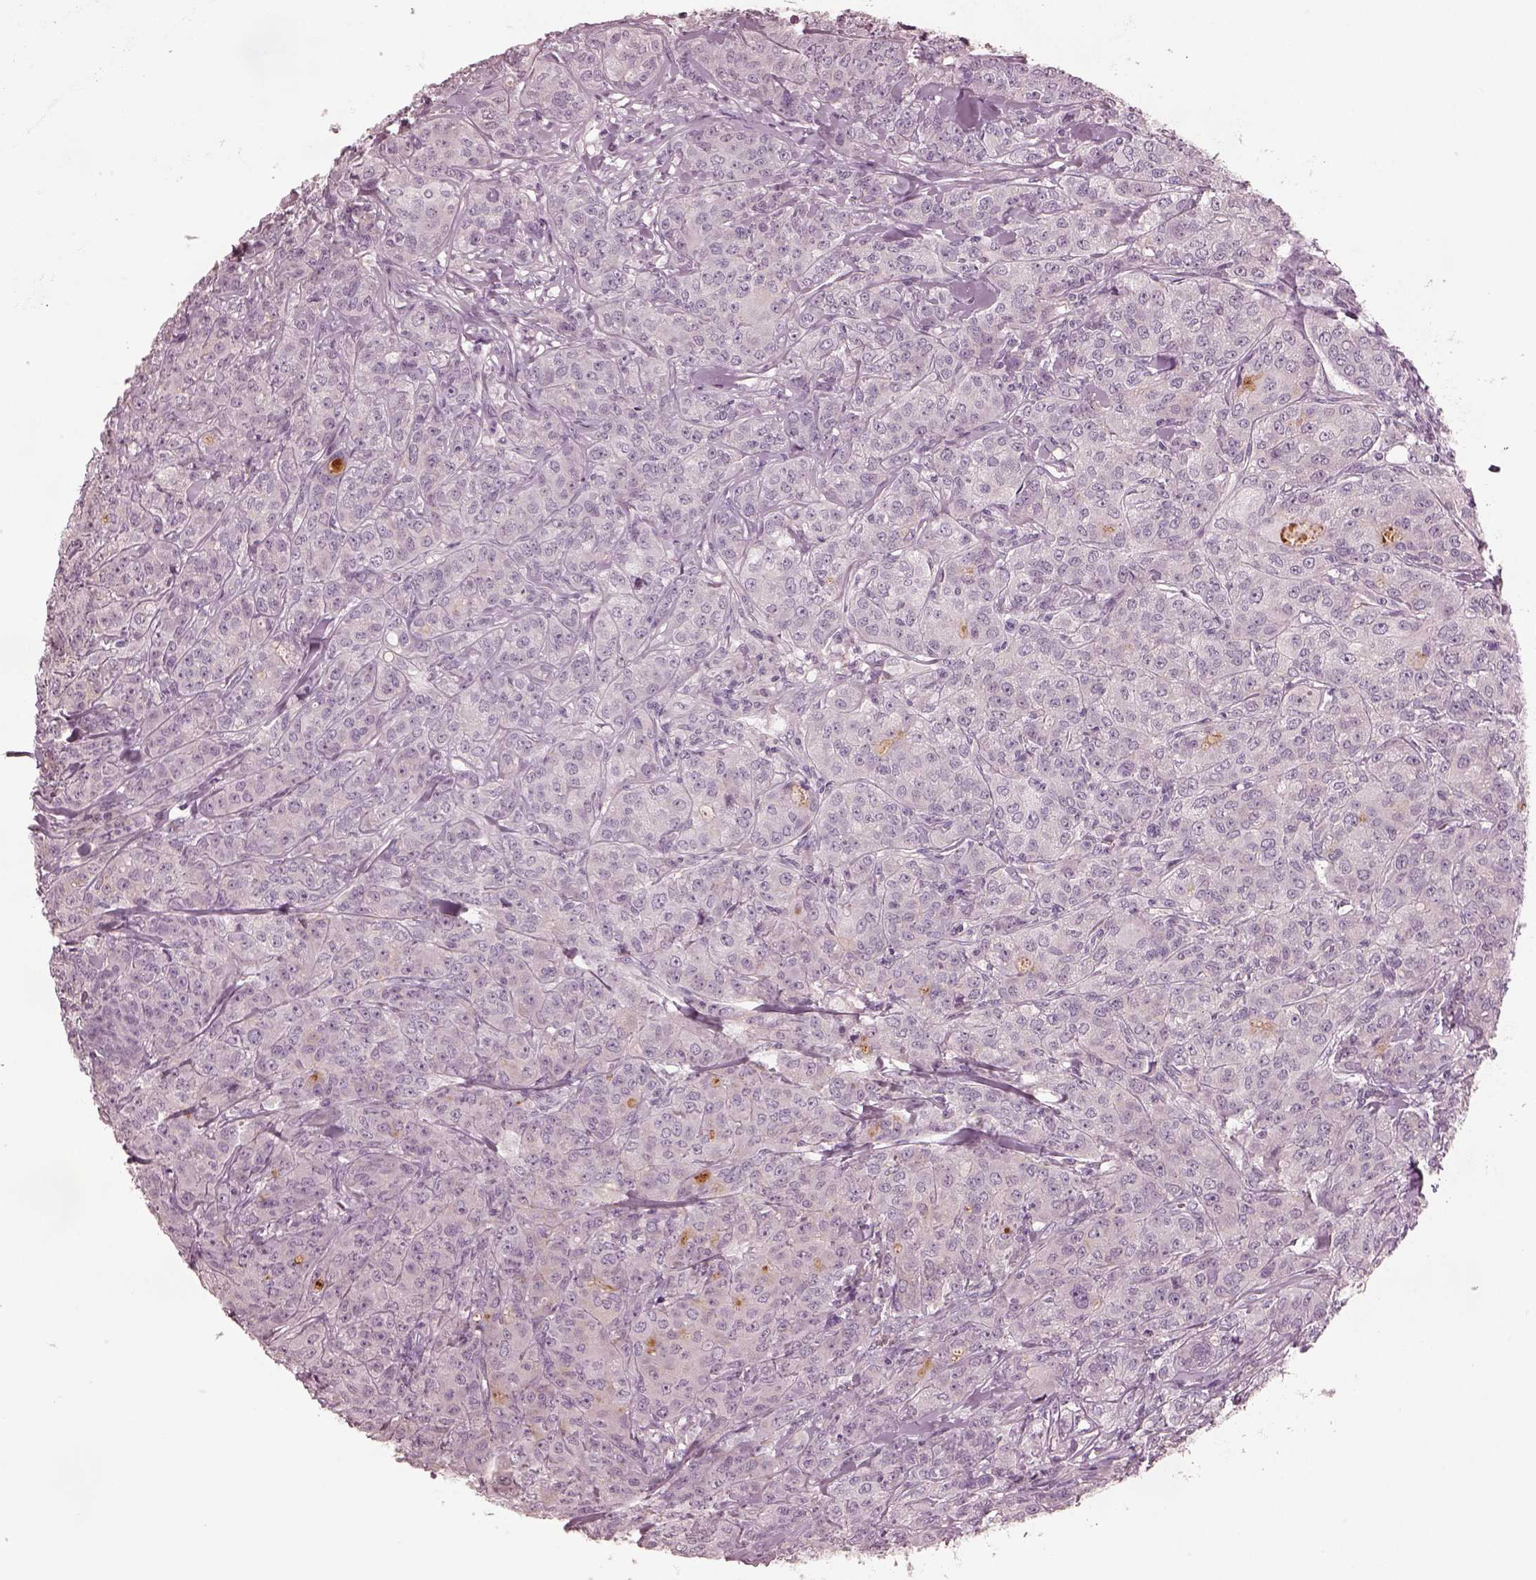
{"staining": {"intensity": "negative", "quantity": "none", "location": "none"}, "tissue": "breast cancer", "cell_type": "Tumor cells", "image_type": "cancer", "snomed": [{"axis": "morphology", "description": "Duct carcinoma"}, {"axis": "topography", "description": "Breast"}], "caption": "DAB immunohistochemical staining of human breast cancer displays no significant expression in tumor cells.", "gene": "MIA", "patient": {"sex": "female", "age": 43}}